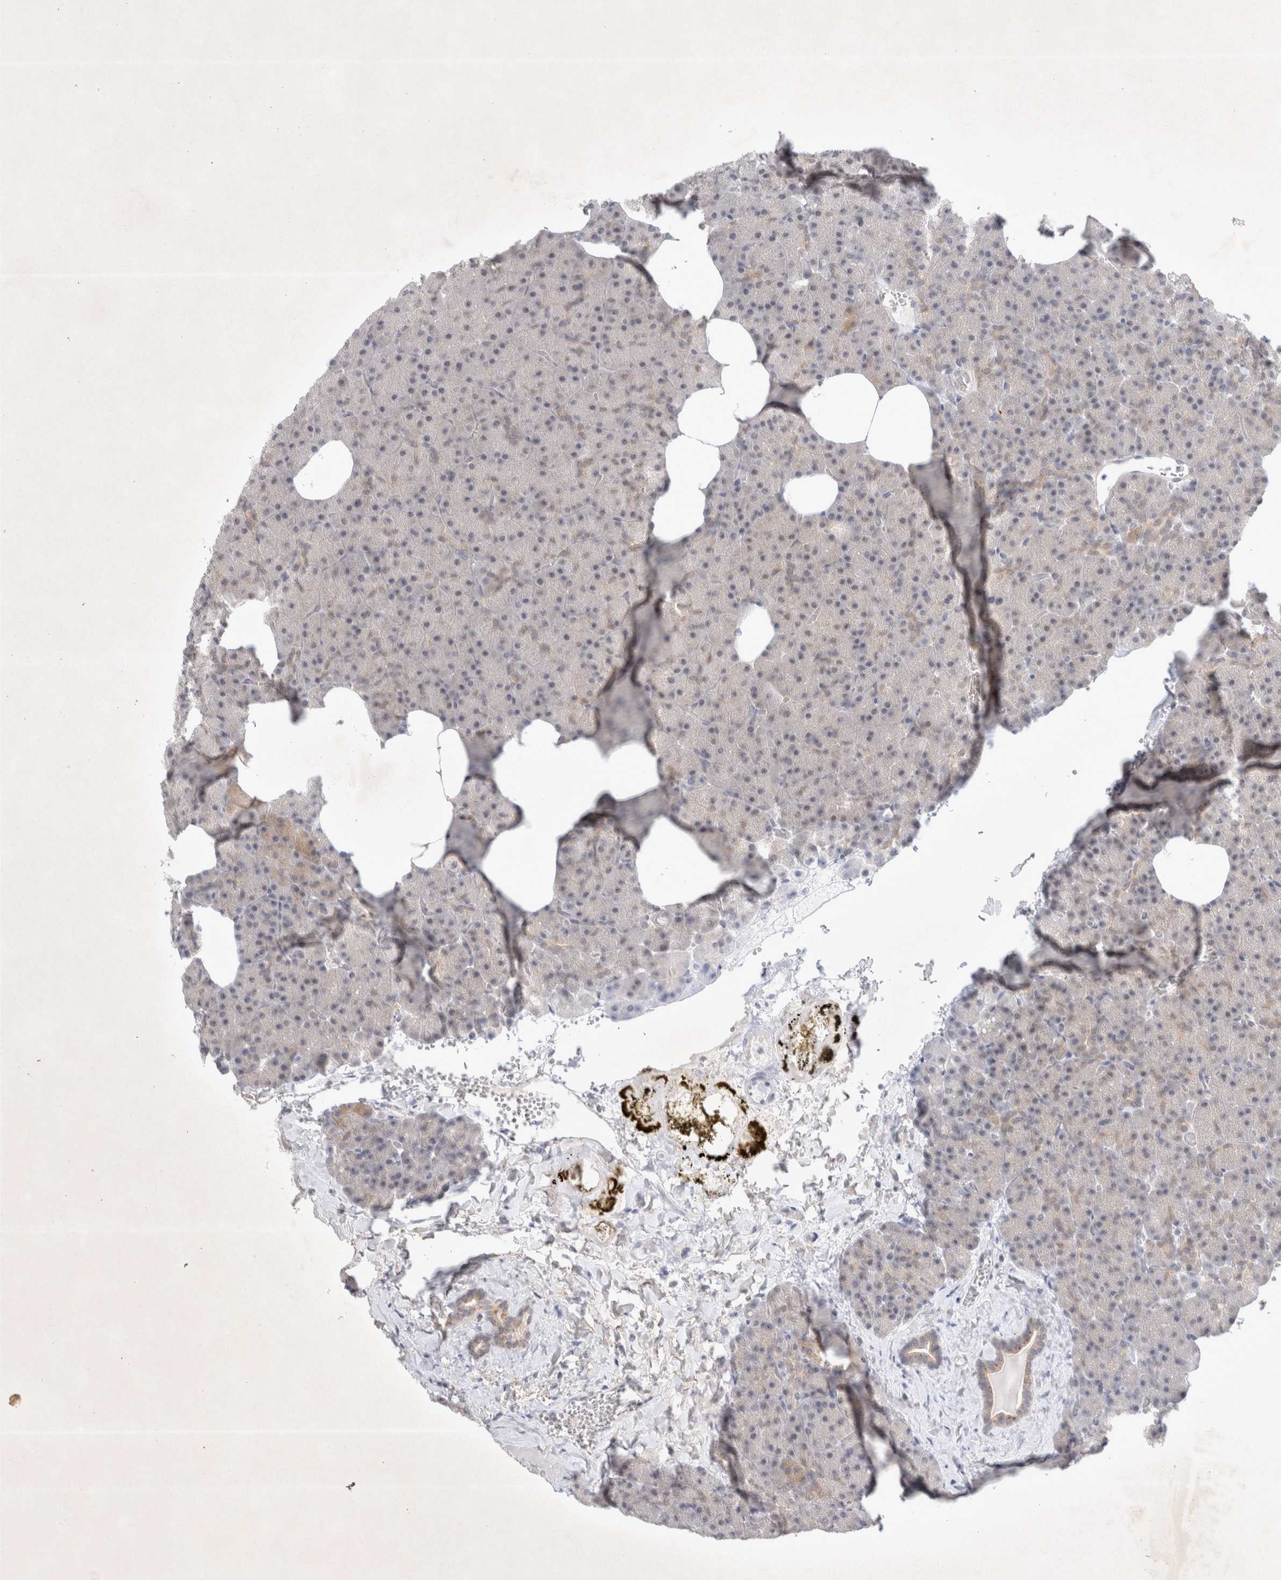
{"staining": {"intensity": "weak", "quantity": "<25%", "location": "cytoplasmic/membranous,nuclear"}, "tissue": "pancreas", "cell_type": "Exocrine glandular cells", "image_type": "normal", "snomed": [{"axis": "morphology", "description": "Normal tissue, NOS"}, {"axis": "morphology", "description": "Carcinoid, malignant, NOS"}, {"axis": "topography", "description": "Pancreas"}], "caption": "High magnification brightfield microscopy of unremarkable pancreas stained with DAB (3,3'-diaminobenzidine) (brown) and counterstained with hematoxylin (blue): exocrine glandular cells show no significant staining. (Immunohistochemistry, brightfield microscopy, high magnification).", "gene": "FBXO42", "patient": {"sex": "female", "age": 35}}